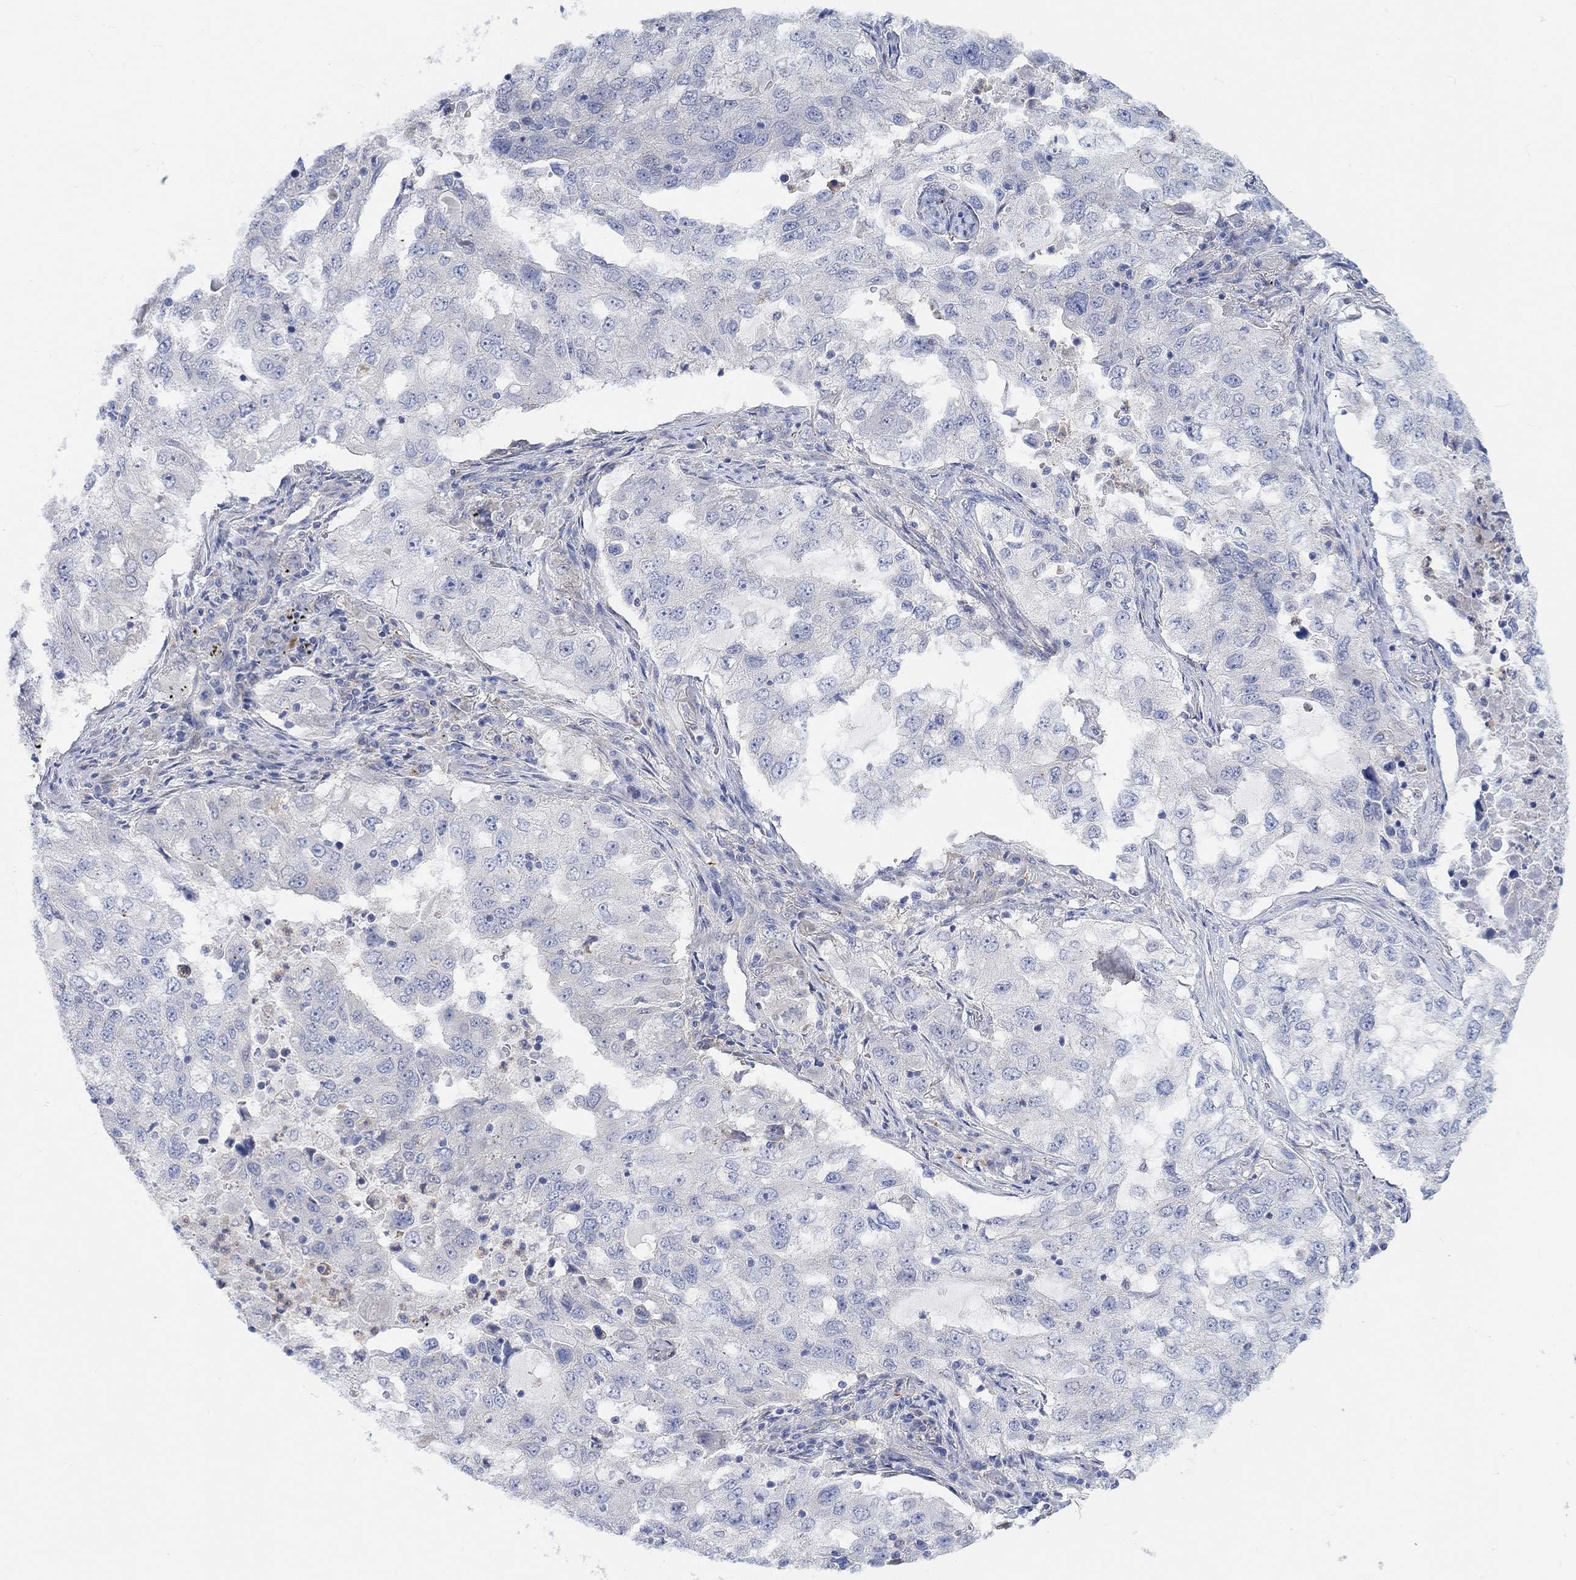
{"staining": {"intensity": "negative", "quantity": "none", "location": "none"}, "tissue": "lung cancer", "cell_type": "Tumor cells", "image_type": "cancer", "snomed": [{"axis": "morphology", "description": "Adenocarcinoma, NOS"}, {"axis": "topography", "description": "Lung"}], "caption": "This is an immunohistochemistry (IHC) histopathology image of lung cancer (adenocarcinoma). There is no positivity in tumor cells.", "gene": "PMFBP1", "patient": {"sex": "female", "age": 61}}